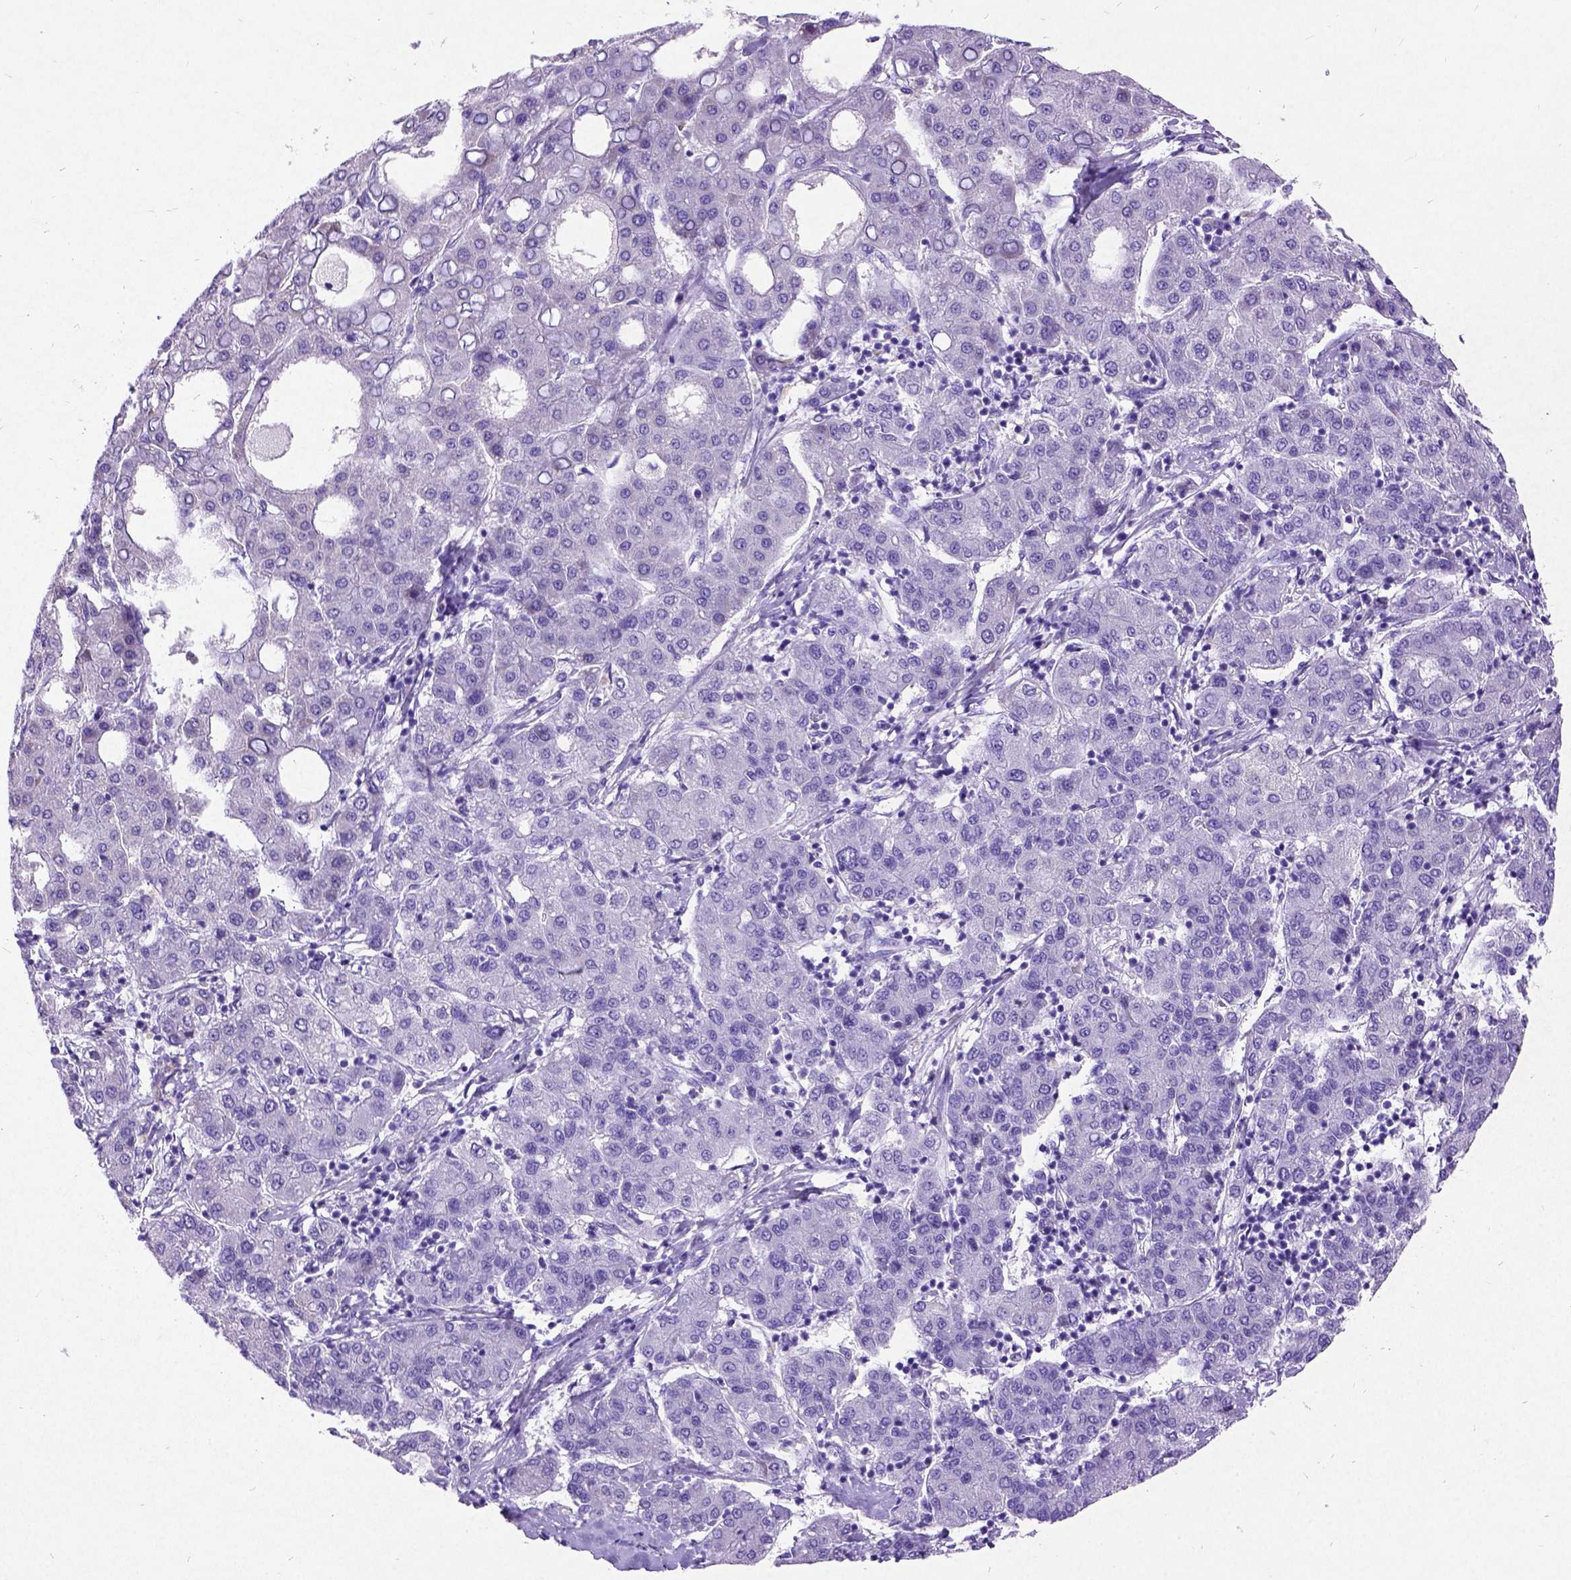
{"staining": {"intensity": "negative", "quantity": "none", "location": "none"}, "tissue": "liver cancer", "cell_type": "Tumor cells", "image_type": "cancer", "snomed": [{"axis": "morphology", "description": "Carcinoma, Hepatocellular, NOS"}, {"axis": "topography", "description": "Liver"}], "caption": "The histopathology image demonstrates no staining of tumor cells in liver cancer (hepatocellular carcinoma).", "gene": "NEUROD4", "patient": {"sex": "male", "age": 65}}